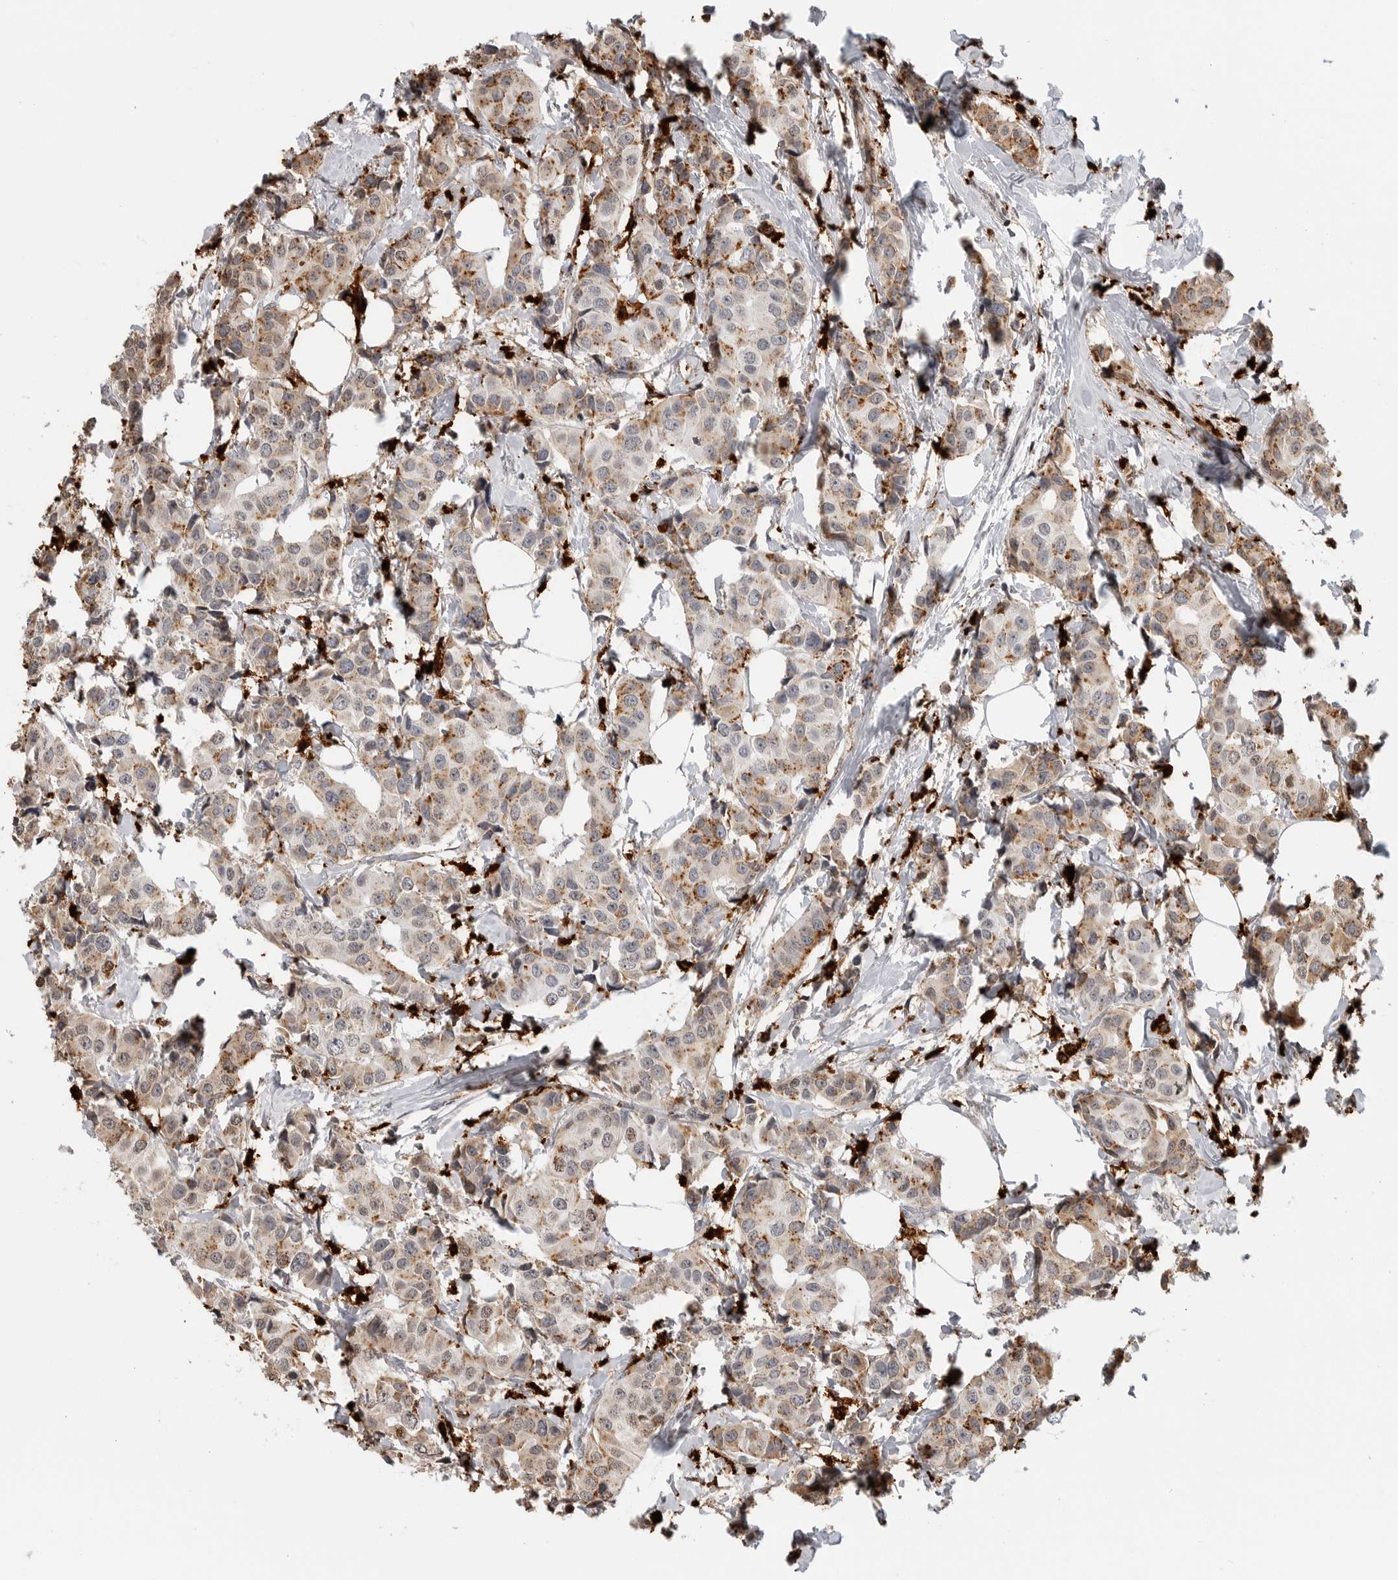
{"staining": {"intensity": "moderate", "quantity": "25%-75%", "location": "cytoplasmic/membranous"}, "tissue": "breast cancer", "cell_type": "Tumor cells", "image_type": "cancer", "snomed": [{"axis": "morphology", "description": "Normal tissue, NOS"}, {"axis": "morphology", "description": "Duct carcinoma"}, {"axis": "topography", "description": "Breast"}], "caption": "Immunohistochemistry micrograph of neoplastic tissue: human breast cancer stained using immunohistochemistry demonstrates medium levels of moderate protein expression localized specifically in the cytoplasmic/membranous of tumor cells, appearing as a cytoplasmic/membranous brown color.", "gene": "IFI30", "patient": {"sex": "female", "age": 39}}